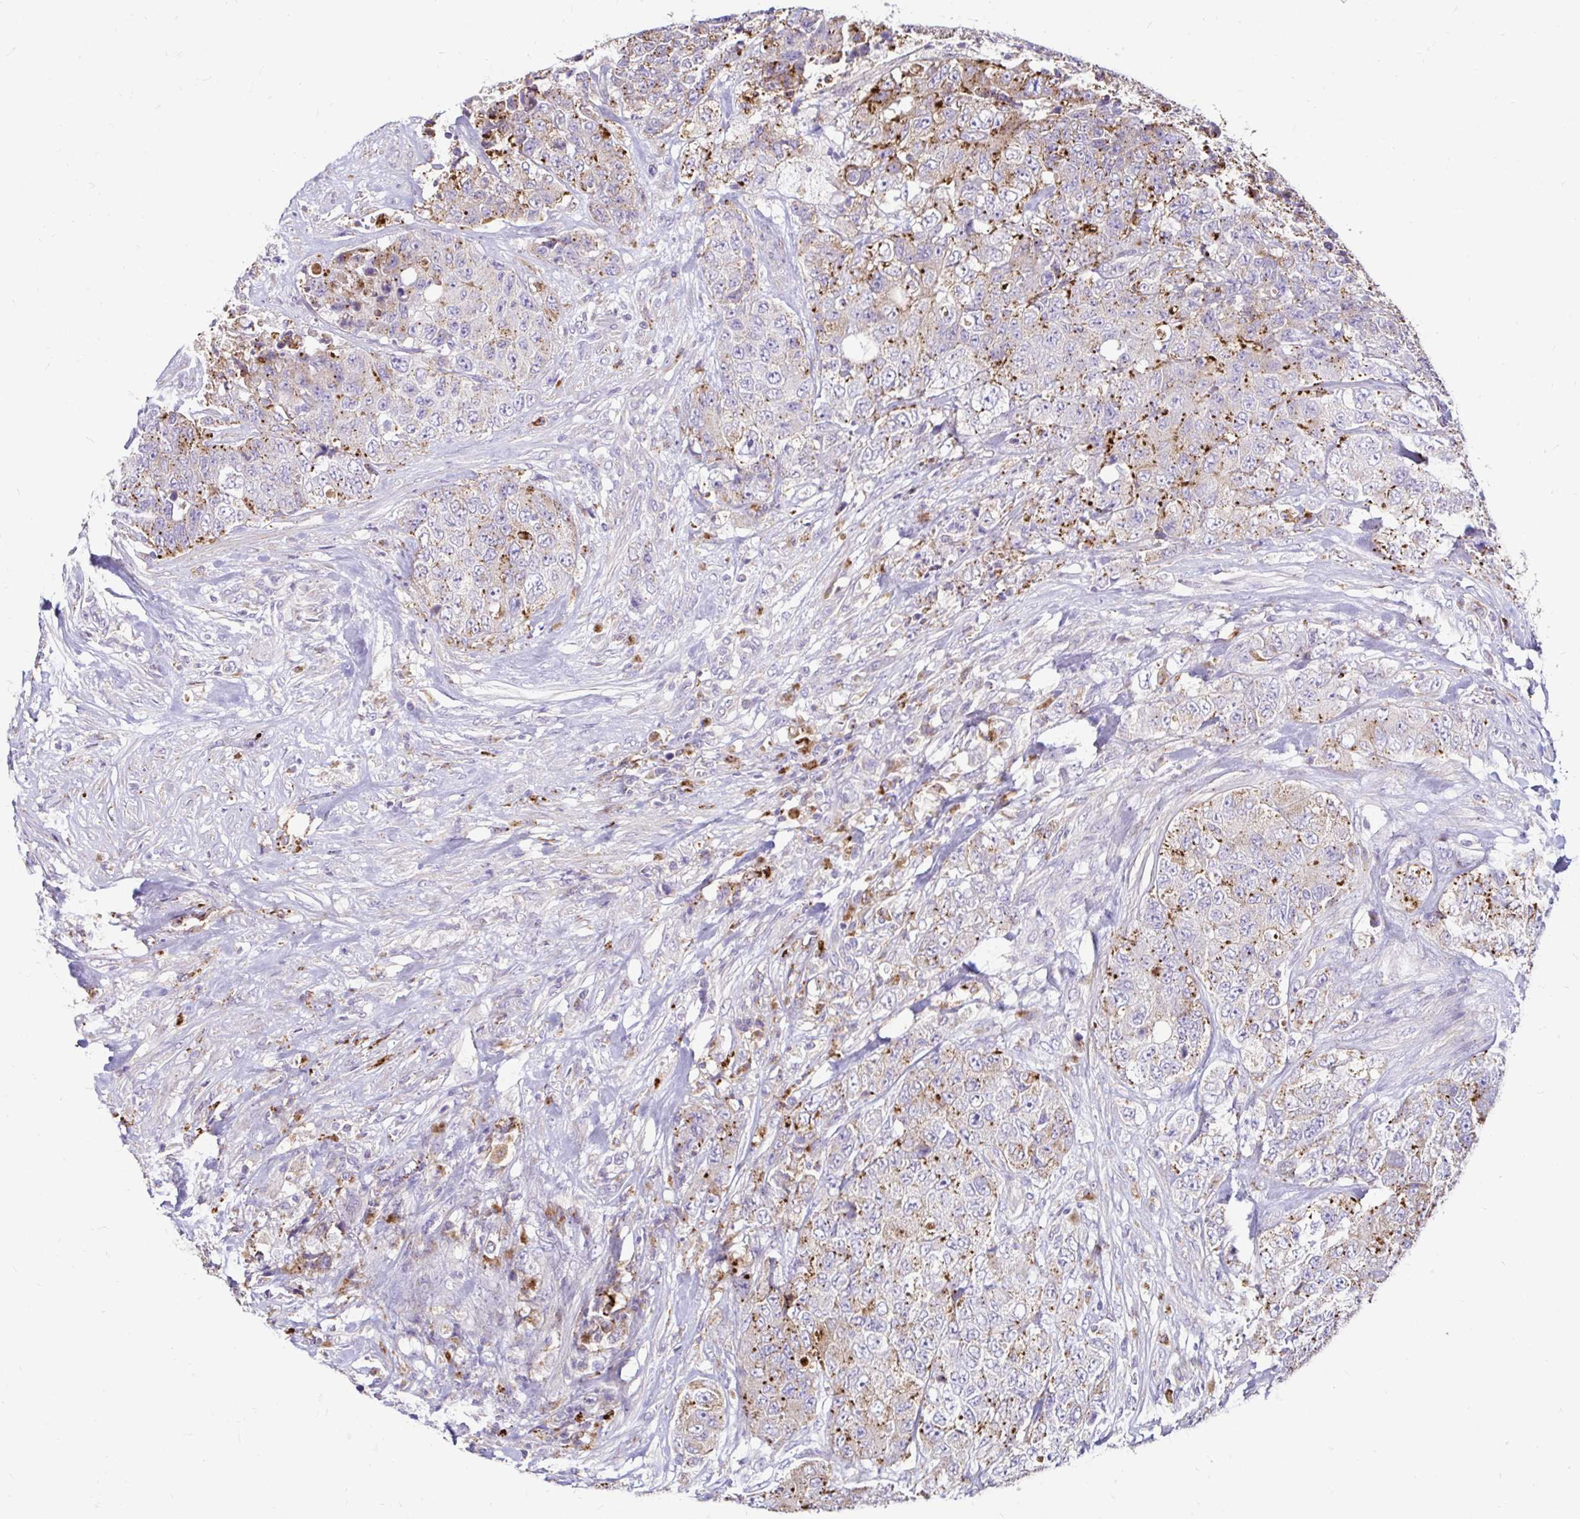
{"staining": {"intensity": "moderate", "quantity": ">75%", "location": "cytoplasmic/membranous"}, "tissue": "urothelial cancer", "cell_type": "Tumor cells", "image_type": "cancer", "snomed": [{"axis": "morphology", "description": "Urothelial carcinoma, High grade"}, {"axis": "topography", "description": "Urinary bladder"}], "caption": "High-magnification brightfield microscopy of high-grade urothelial carcinoma stained with DAB (3,3'-diaminobenzidine) (brown) and counterstained with hematoxylin (blue). tumor cells exhibit moderate cytoplasmic/membranous positivity is present in about>75% of cells. Using DAB (brown) and hematoxylin (blue) stains, captured at high magnification using brightfield microscopy.", "gene": "FUCA1", "patient": {"sex": "female", "age": 78}}